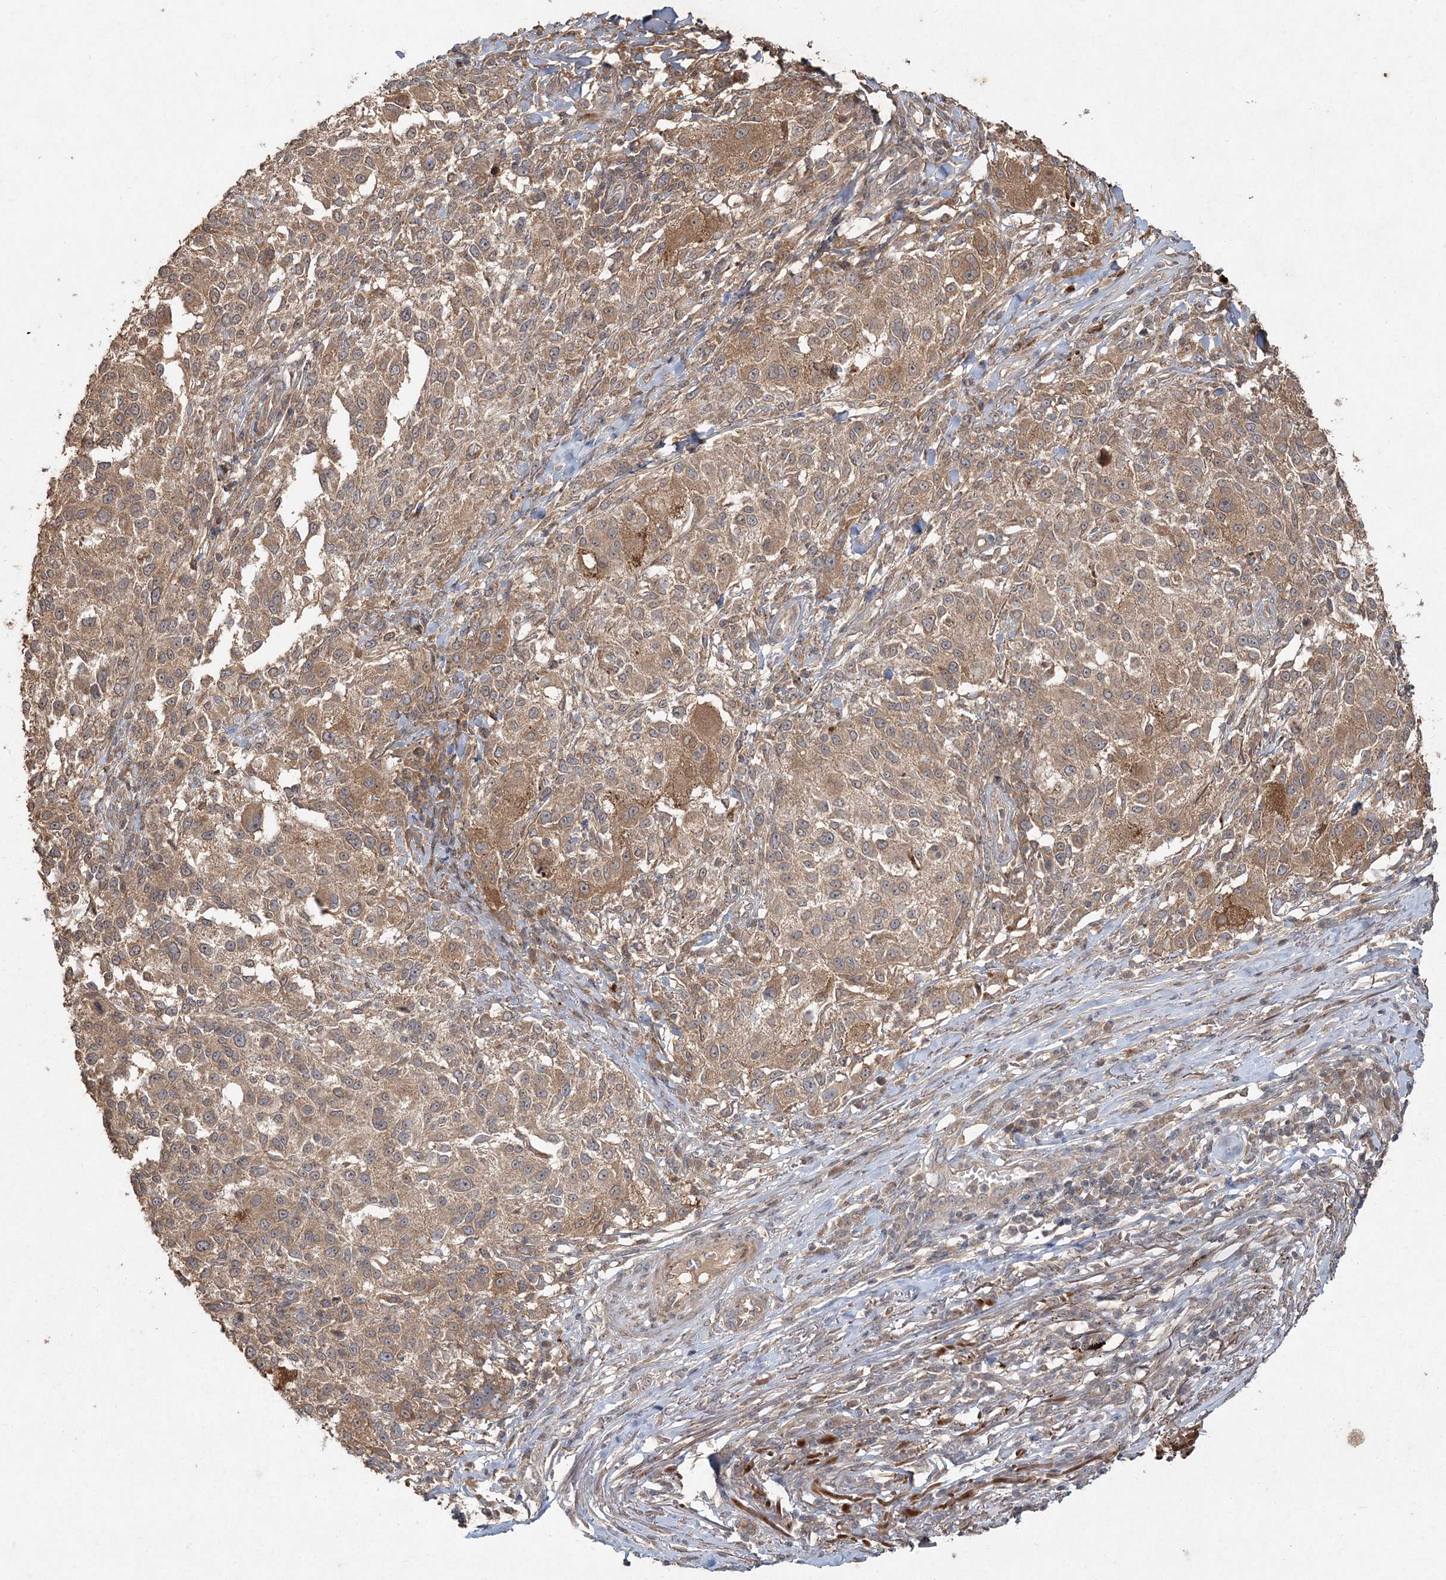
{"staining": {"intensity": "moderate", "quantity": ">75%", "location": "cytoplasmic/membranous"}, "tissue": "melanoma", "cell_type": "Tumor cells", "image_type": "cancer", "snomed": [{"axis": "morphology", "description": "Necrosis, NOS"}, {"axis": "morphology", "description": "Malignant melanoma, NOS"}, {"axis": "topography", "description": "Skin"}], "caption": "Immunohistochemical staining of human malignant melanoma displays medium levels of moderate cytoplasmic/membranous protein expression in approximately >75% of tumor cells.", "gene": "SPRY1", "patient": {"sex": "female", "age": 87}}